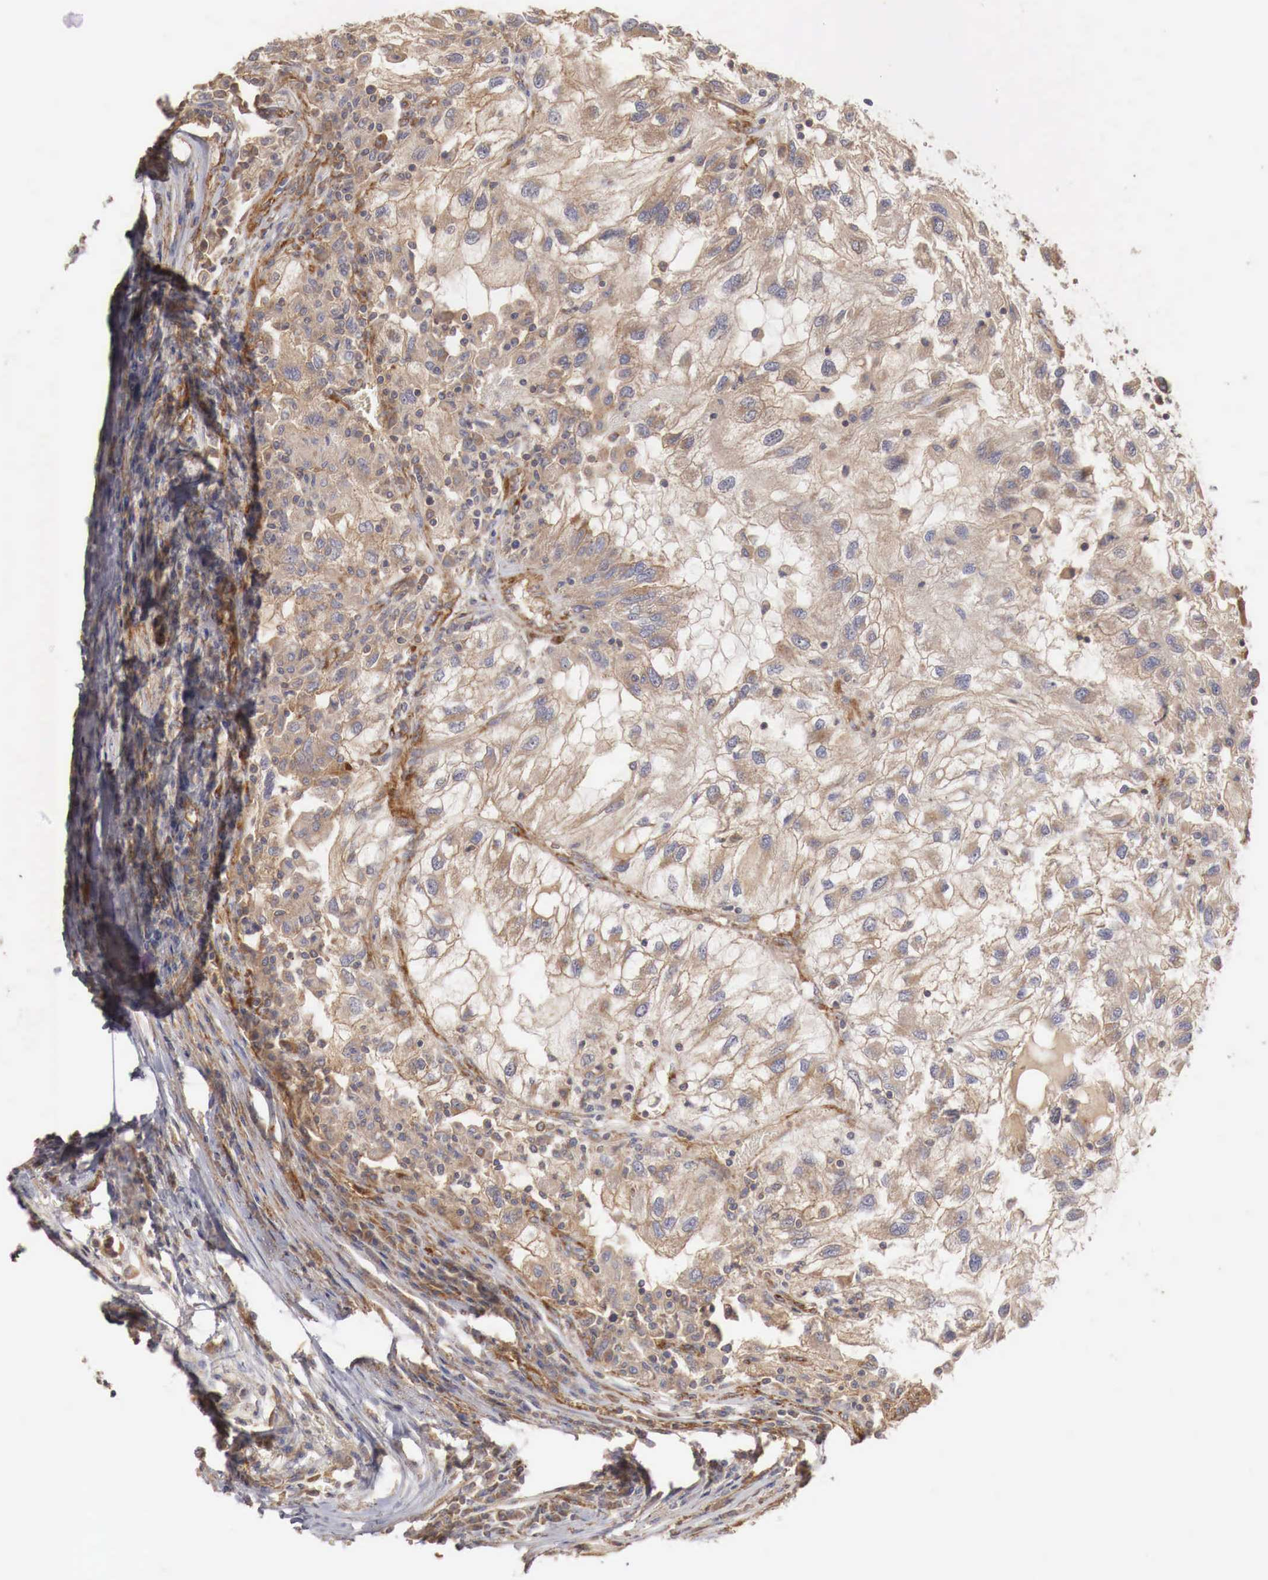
{"staining": {"intensity": "moderate", "quantity": ">75%", "location": "cytoplasmic/membranous"}, "tissue": "renal cancer", "cell_type": "Tumor cells", "image_type": "cancer", "snomed": [{"axis": "morphology", "description": "Normal tissue, NOS"}, {"axis": "morphology", "description": "Adenocarcinoma, NOS"}, {"axis": "topography", "description": "Kidney"}], "caption": "Protein expression analysis of renal cancer (adenocarcinoma) demonstrates moderate cytoplasmic/membranous expression in about >75% of tumor cells.", "gene": "ARMCX4", "patient": {"sex": "male", "age": 71}}